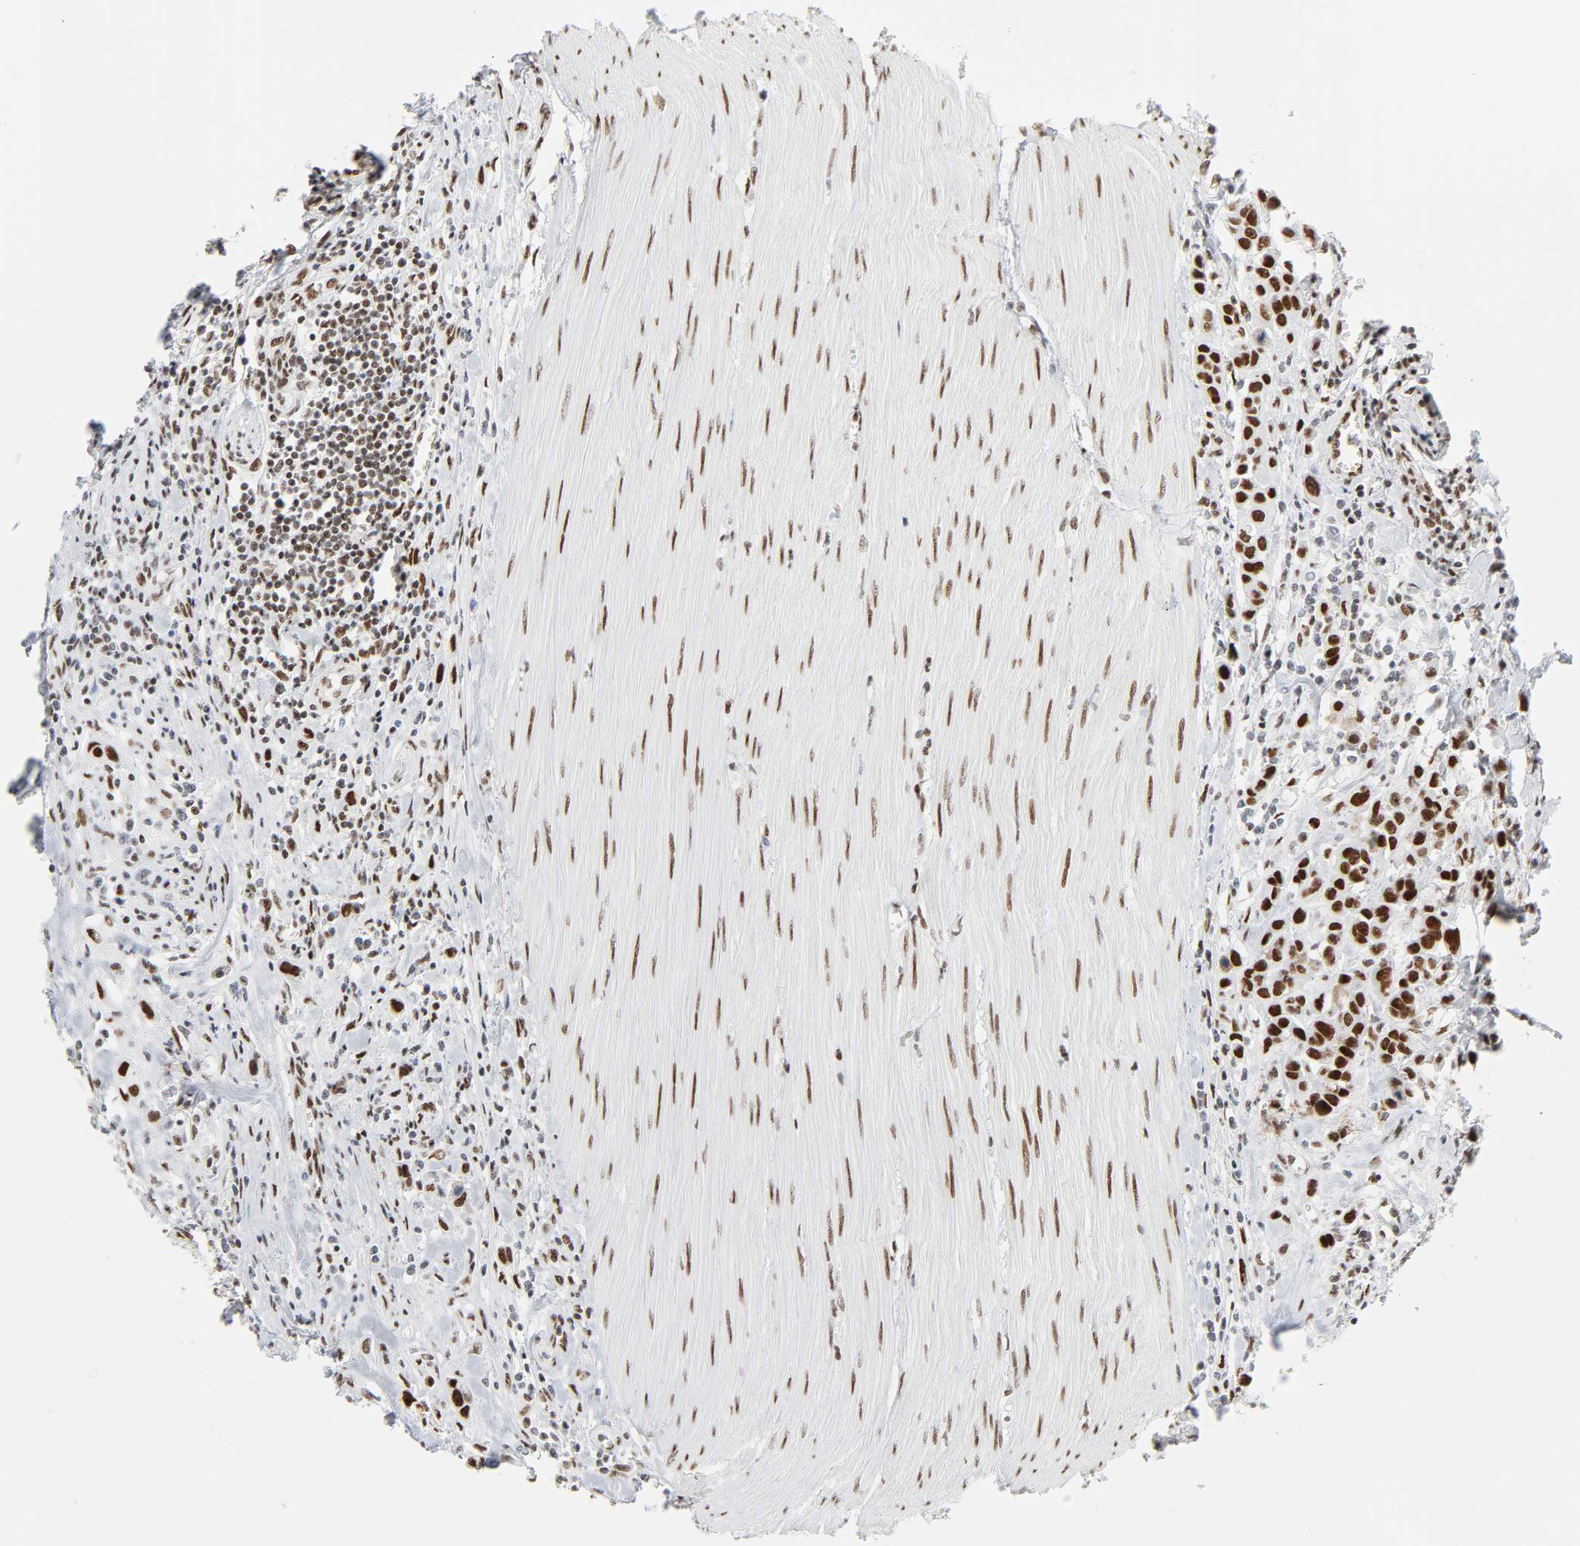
{"staining": {"intensity": "strong", "quantity": ">75%", "location": "nuclear"}, "tissue": "urothelial cancer", "cell_type": "Tumor cells", "image_type": "cancer", "snomed": [{"axis": "morphology", "description": "Urothelial carcinoma, High grade"}, {"axis": "topography", "description": "Urinary bladder"}], "caption": "Protein expression analysis of urothelial carcinoma (high-grade) shows strong nuclear positivity in approximately >75% of tumor cells.", "gene": "HSF1", "patient": {"sex": "male", "age": 50}}